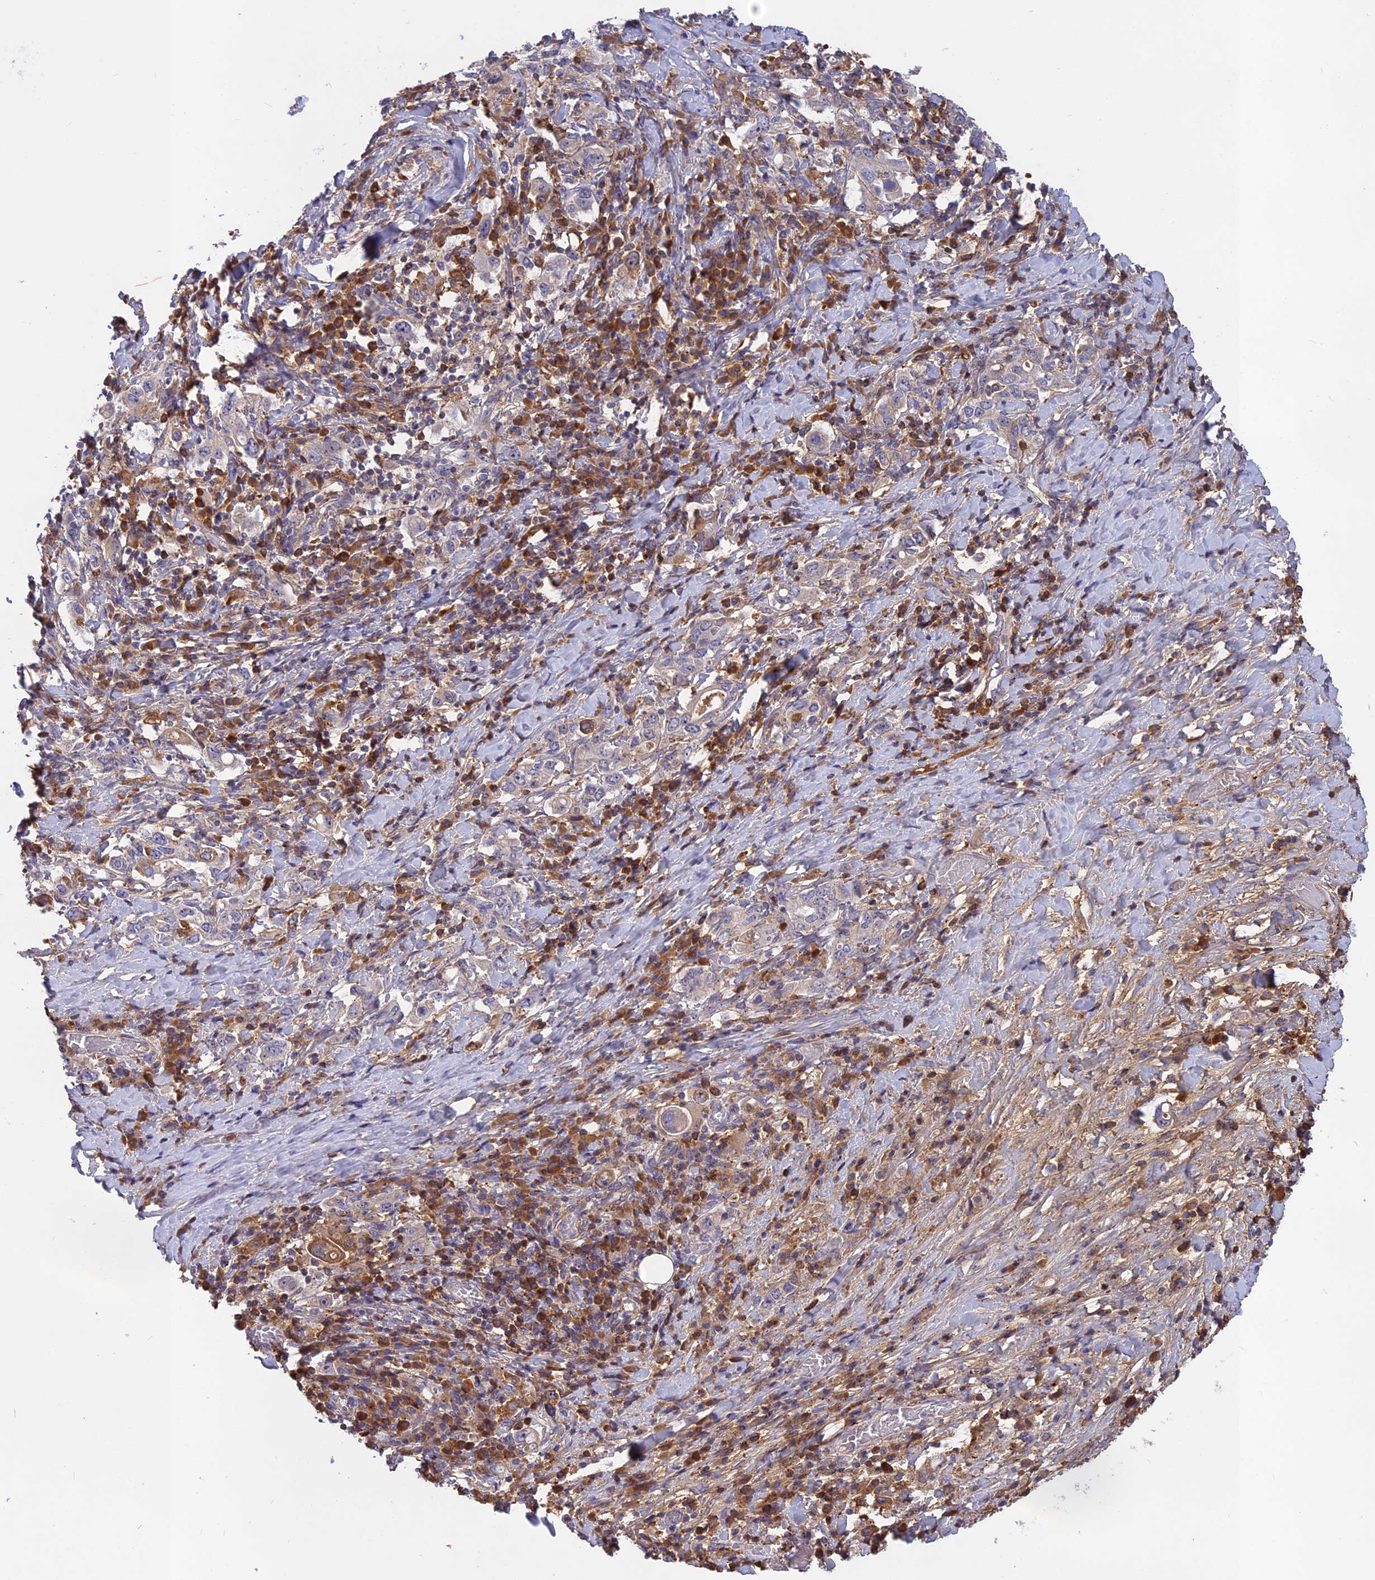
{"staining": {"intensity": "moderate", "quantity": "<25%", "location": "cytoplasmic/membranous"}, "tissue": "stomach cancer", "cell_type": "Tumor cells", "image_type": "cancer", "snomed": [{"axis": "morphology", "description": "Adenocarcinoma, NOS"}, {"axis": "topography", "description": "Stomach, upper"}, {"axis": "topography", "description": "Stomach"}], "caption": "Protein expression by immunohistochemistry (IHC) demonstrates moderate cytoplasmic/membranous expression in approximately <25% of tumor cells in stomach adenocarcinoma. The staining was performed using DAB to visualize the protein expression in brown, while the nuclei were stained in blue with hematoxylin (Magnification: 20x).", "gene": "ADO", "patient": {"sex": "male", "age": 62}}